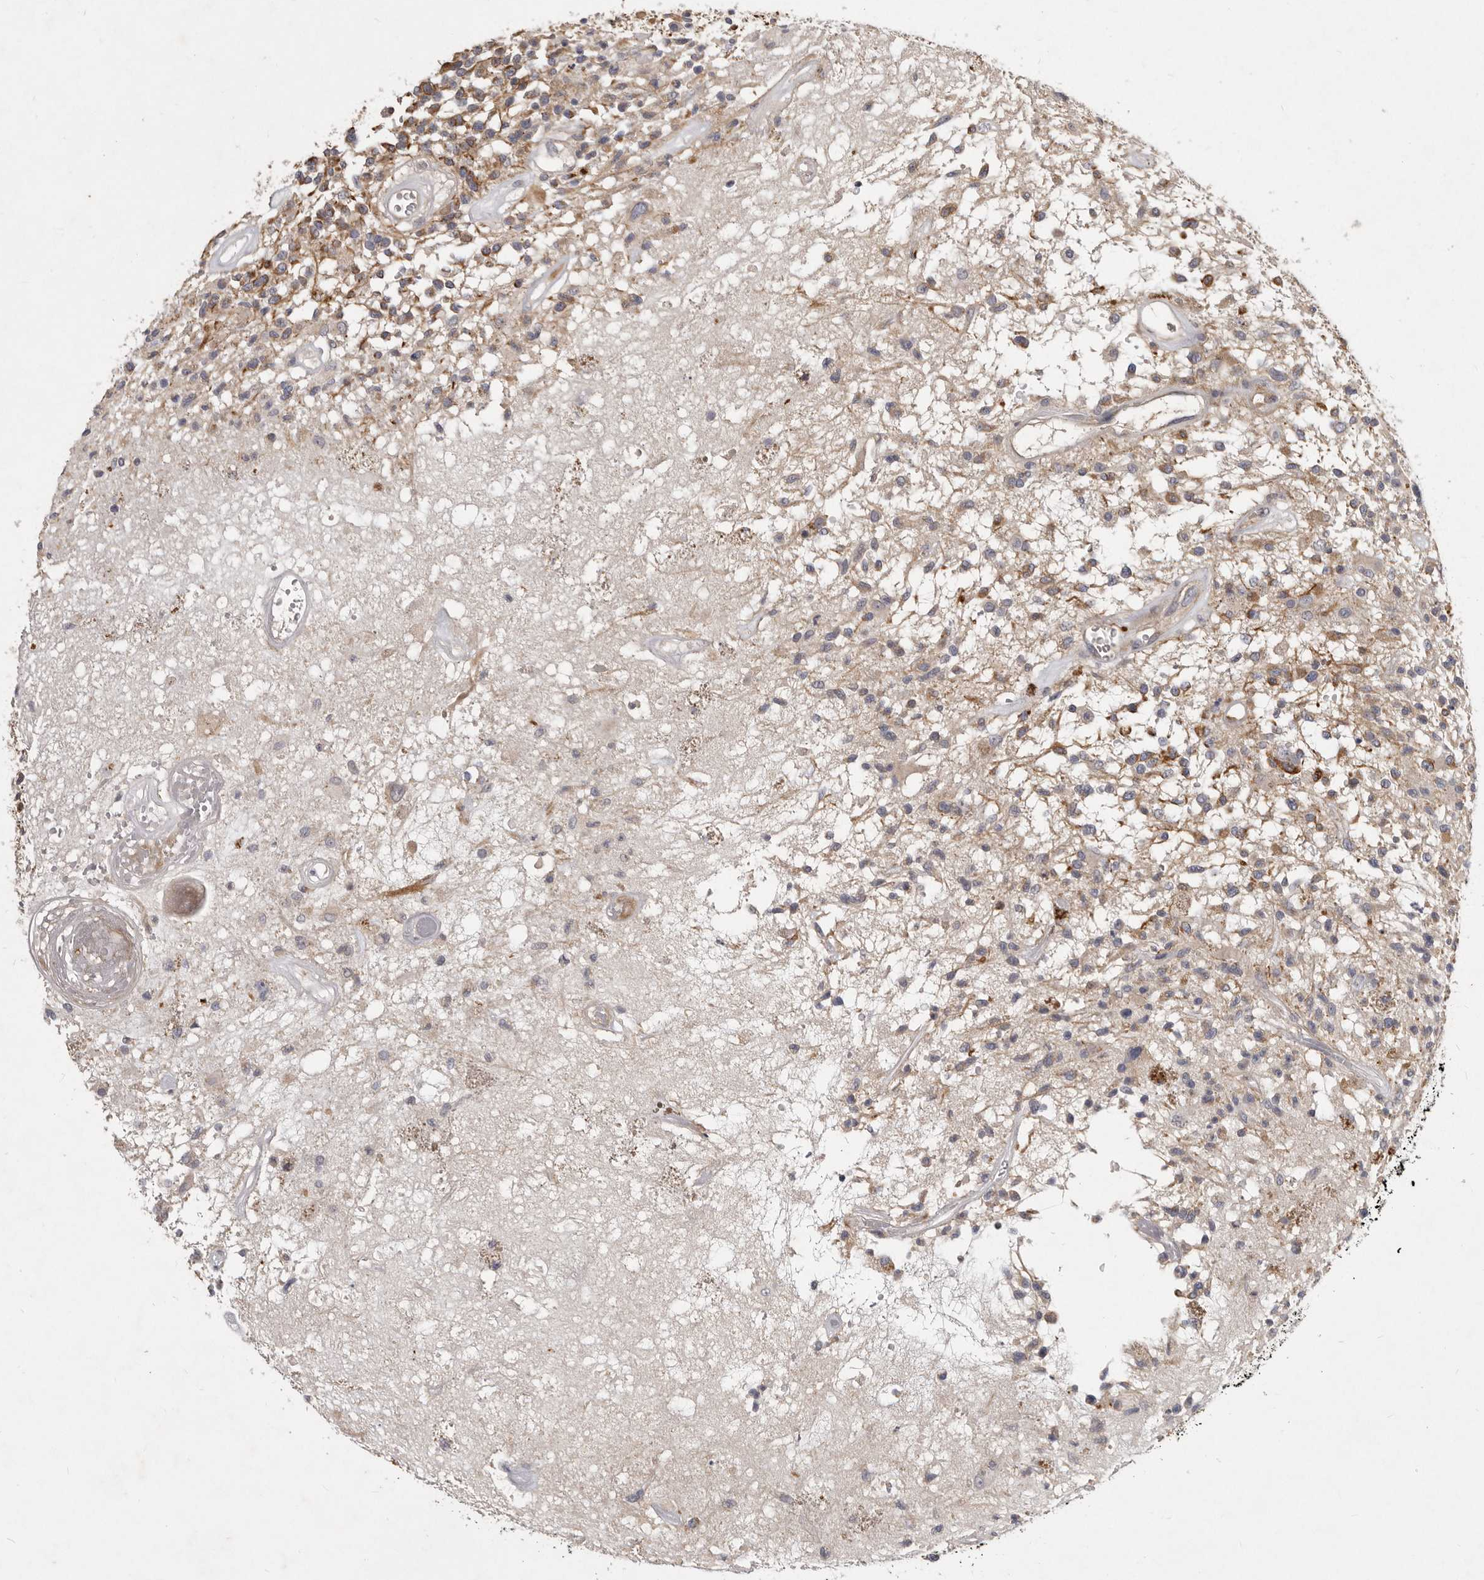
{"staining": {"intensity": "moderate", "quantity": ">75%", "location": "cytoplasmic/membranous"}, "tissue": "glioma", "cell_type": "Tumor cells", "image_type": "cancer", "snomed": [{"axis": "morphology", "description": "Glioma, malignant, High grade"}, {"axis": "morphology", "description": "Glioblastoma, NOS"}, {"axis": "topography", "description": "Brain"}], "caption": "Immunohistochemistry histopathology image of neoplastic tissue: human glioma stained using immunohistochemistry (IHC) displays medium levels of moderate protein expression localized specifically in the cytoplasmic/membranous of tumor cells, appearing as a cytoplasmic/membranous brown color.", "gene": "SLC22A1", "patient": {"sex": "male", "age": 60}}